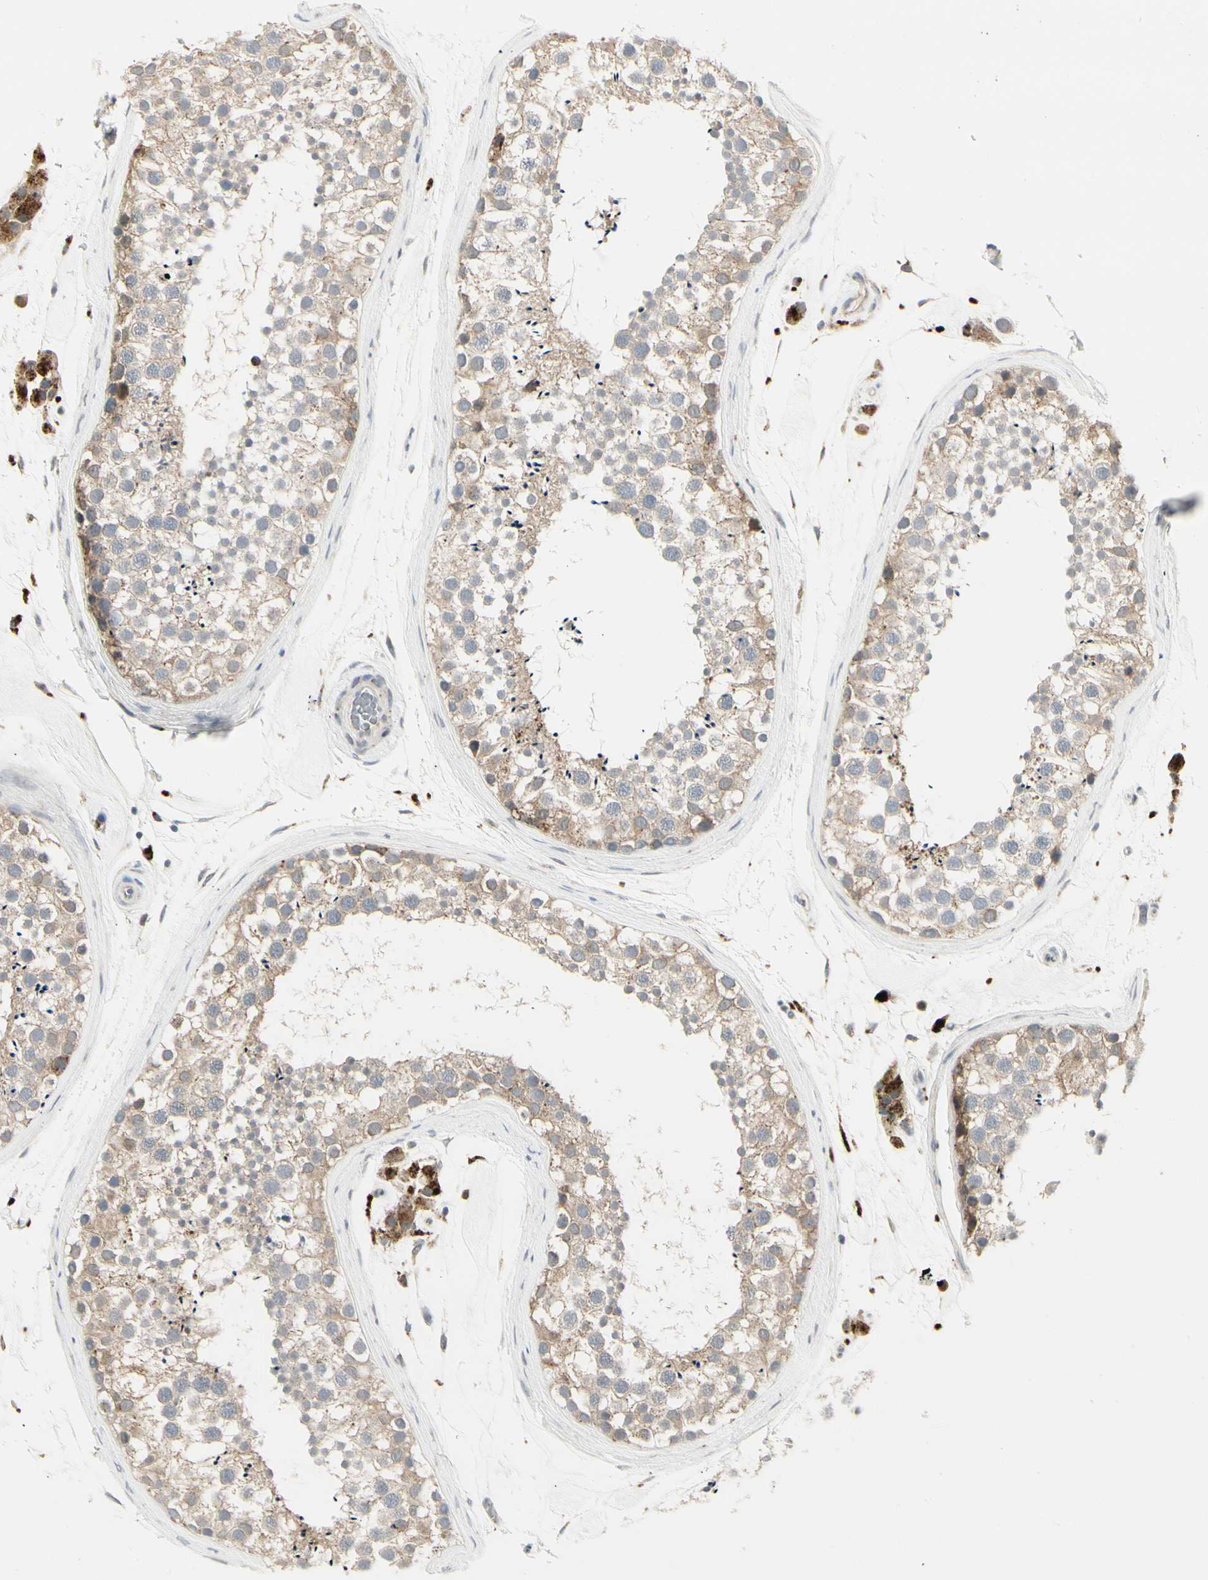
{"staining": {"intensity": "weak", "quantity": ">75%", "location": "cytoplasmic/membranous"}, "tissue": "testis", "cell_type": "Cells in seminiferous ducts", "image_type": "normal", "snomed": [{"axis": "morphology", "description": "Normal tissue, NOS"}, {"axis": "topography", "description": "Testis"}], "caption": "Immunohistochemistry histopathology image of benign testis: testis stained using IHC demonstrates low levels of weak protein expression localized specifically in the cytoplasmic/membranous of cells in seminiferous ducts, appearing as a cytoplasmic/membranous brown color.", "gene": "GRN", "patient": {"sex": "male", "age": 46}}